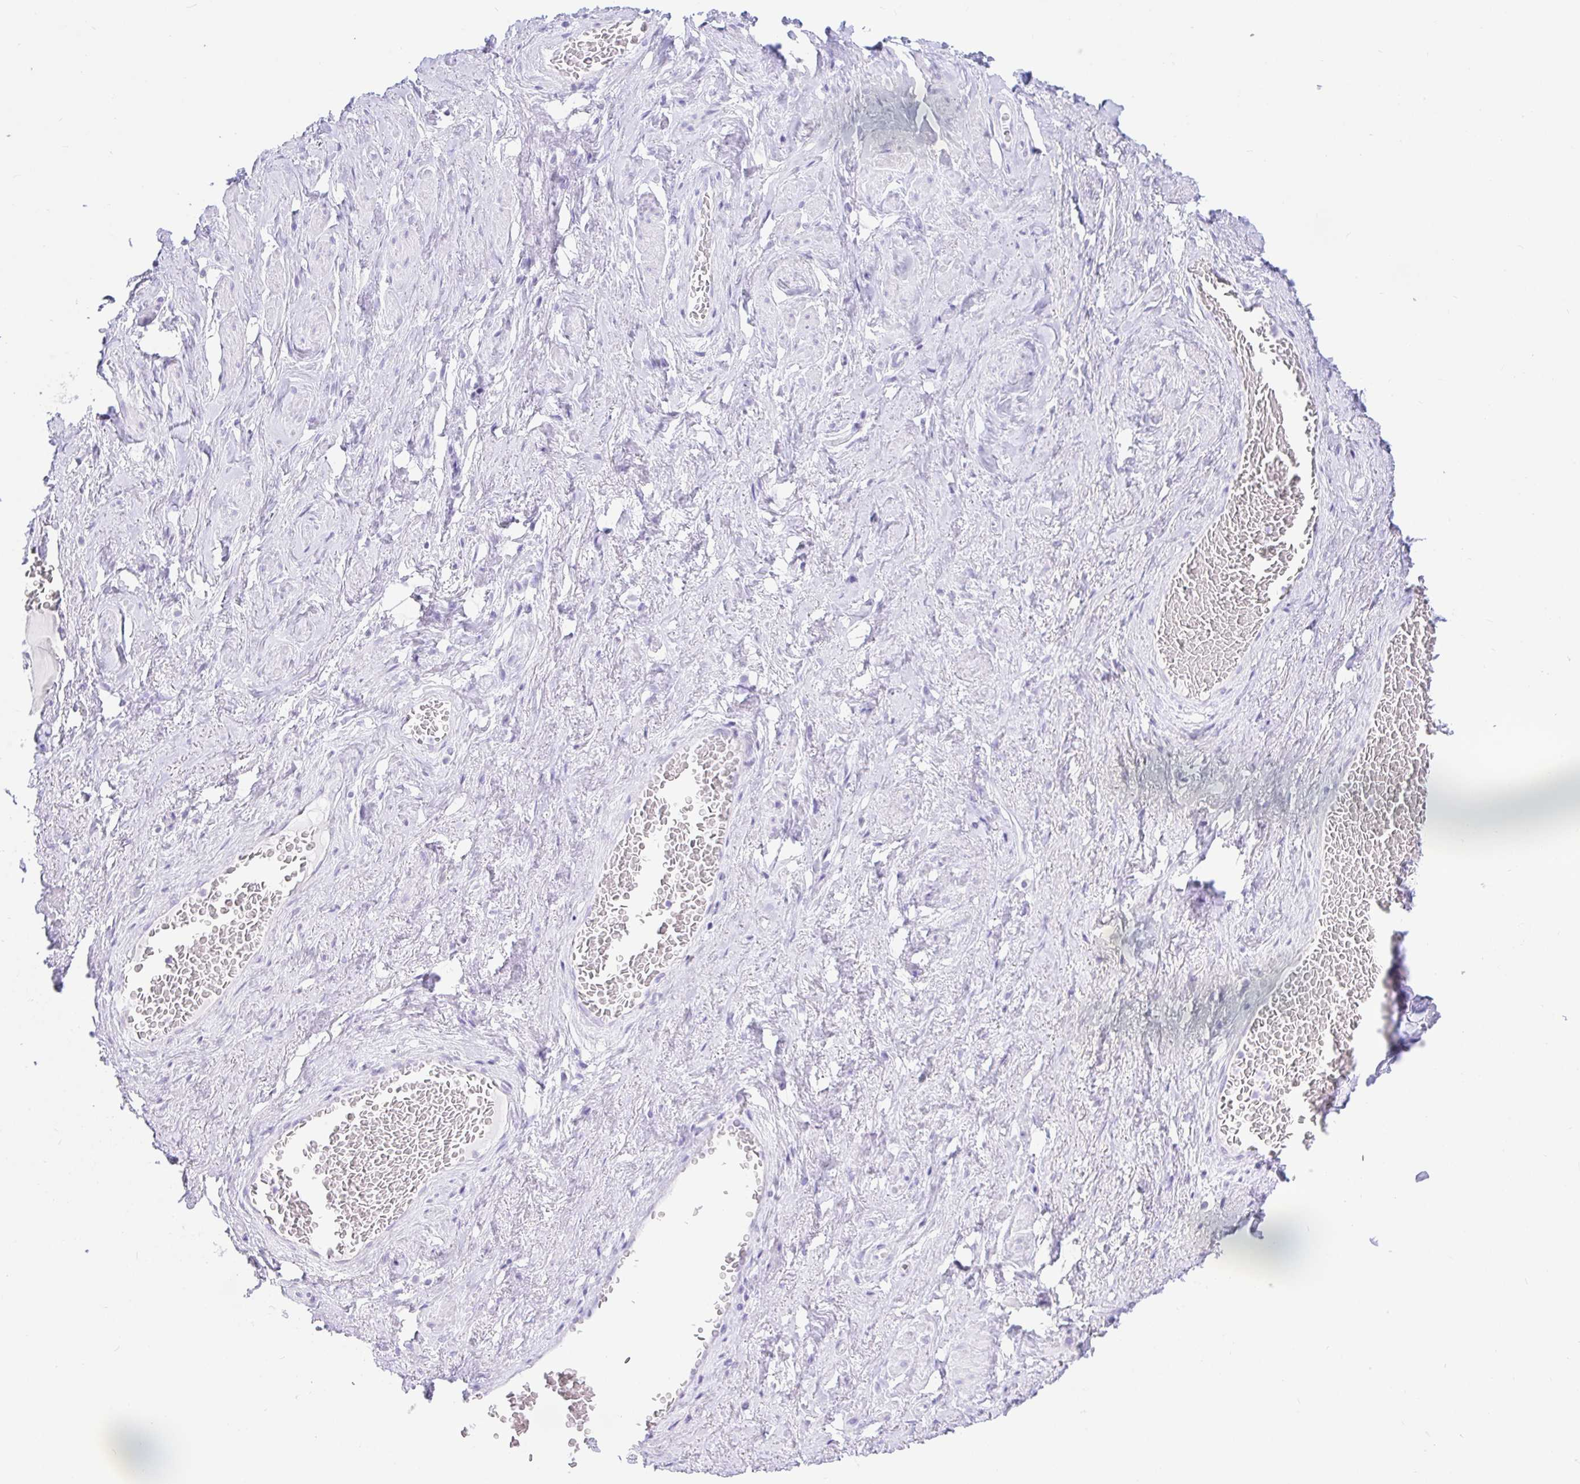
{"staining": {"intensity": "negative", "quantity": "none", "location": "none"}, "tissue": "adipose tissue", "cell_type": "Adipocytes", "image_type": "normal", "snomed": [{"axis": "morphology", "description": "Normal tissue, NOS"}, {"axis": "topography", "description": "Vagina"}, {"axis": "topography", "description": "Peripheral nerve tissue"}], "caption": "This is an immunohistochemistry (IHC) micrograph of benign adipose tissue. There is no staining in adipocytes.", "gene": "PAX8", "patient": {"sex": "female", "age": 71}}